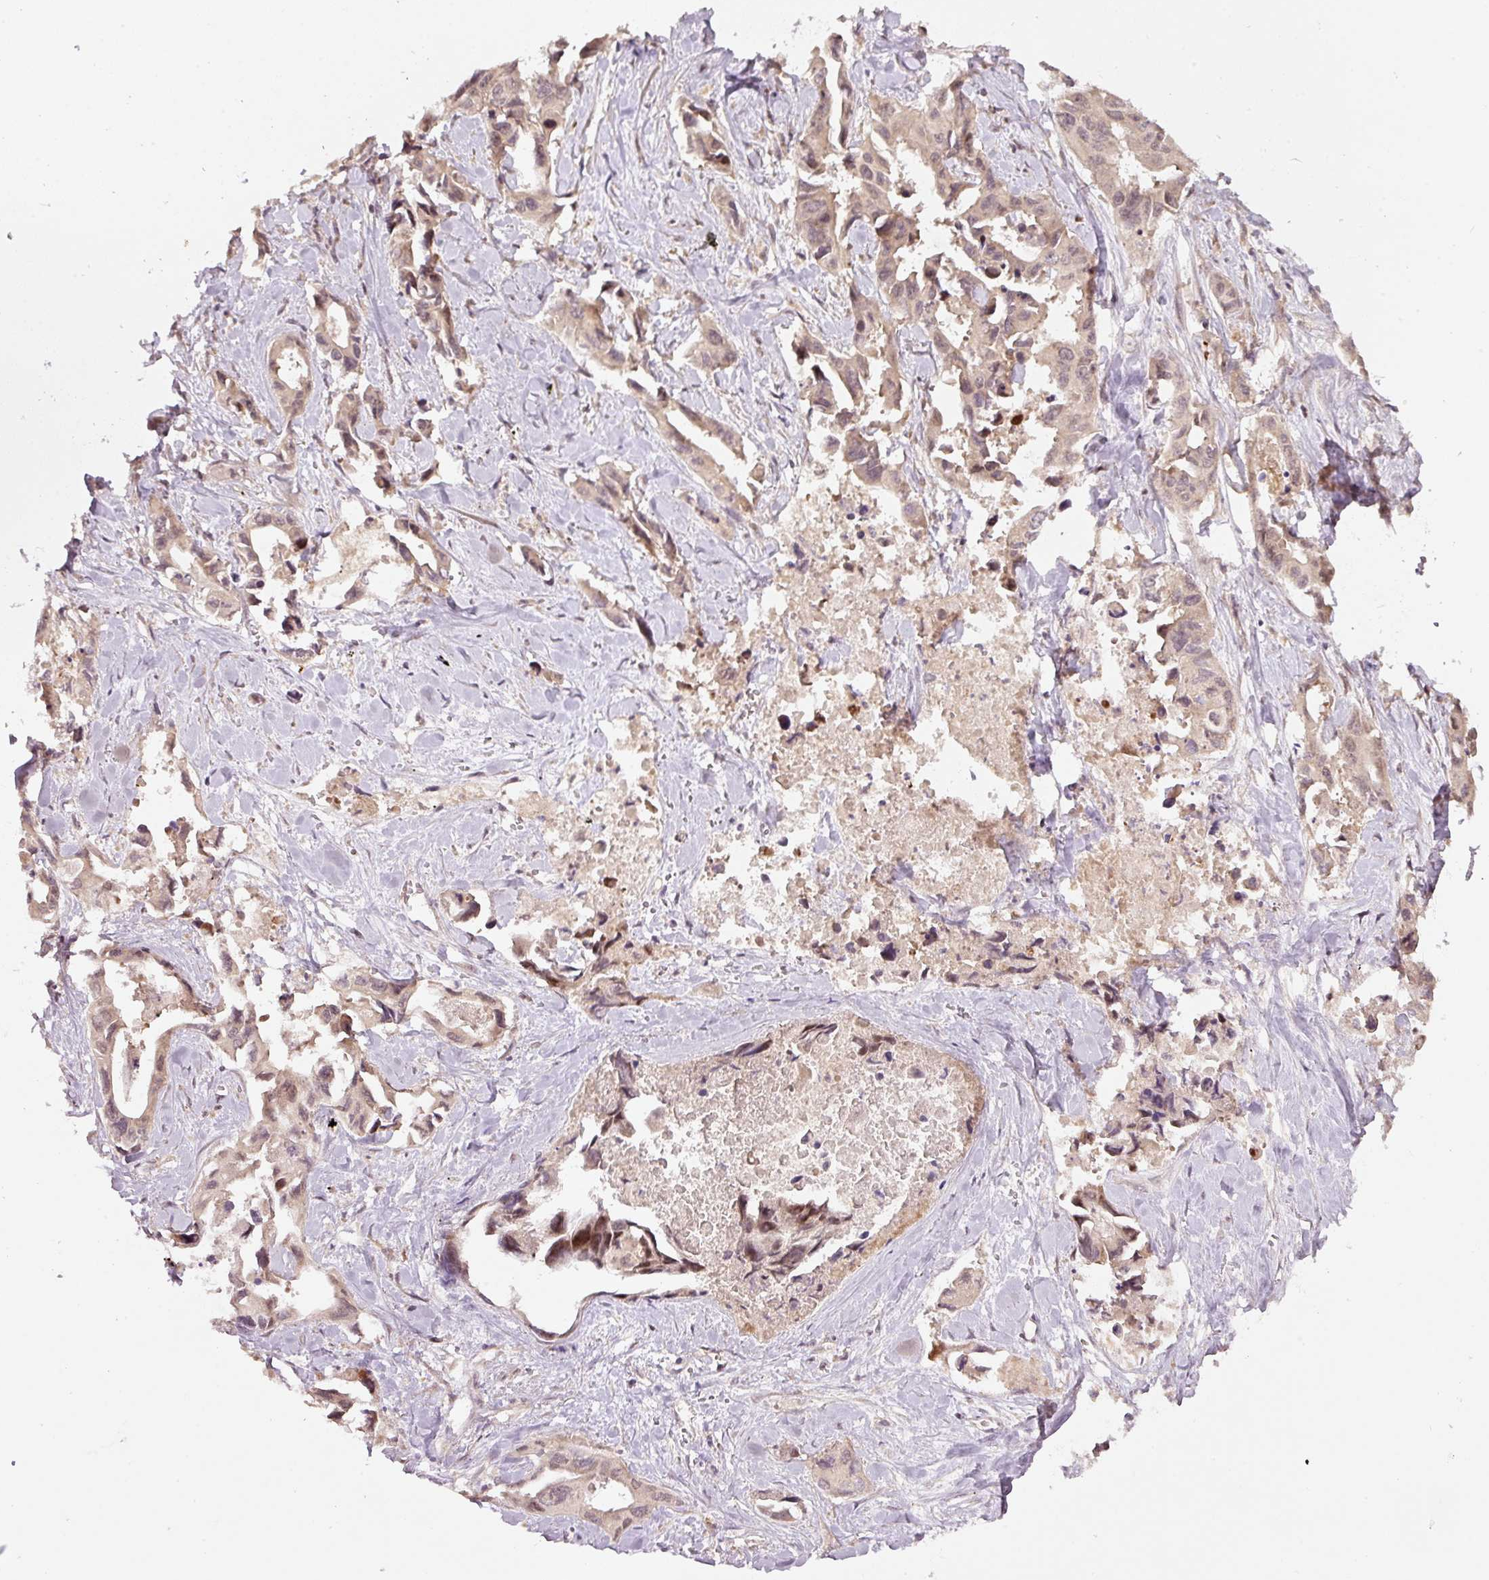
{"staining": {"intensity": "weak", "quantity": "<25%", "location": "nuclear"}, "tissue": "lung cancer", "cell_type": "Tumor cells", "image_type": "cancer", "snomed": [{"axis": "morphology", "description": "Adenocarcinoma, NOS"}, {"axis": "topography", "description": "Lung"}], "caption": "High magnification brightfield microscopy of lung adenocarcinoma stained with DAB (brown) and counterstained with hematoxylin (blue): tumor cells show no significant positivity. (DAB (3,3'-diaminobenzidine) immunohistochemistry with hematoxylin counter stain).", "gene": "PCDHB1", "patient": {"sex": "male", "age": 64}}